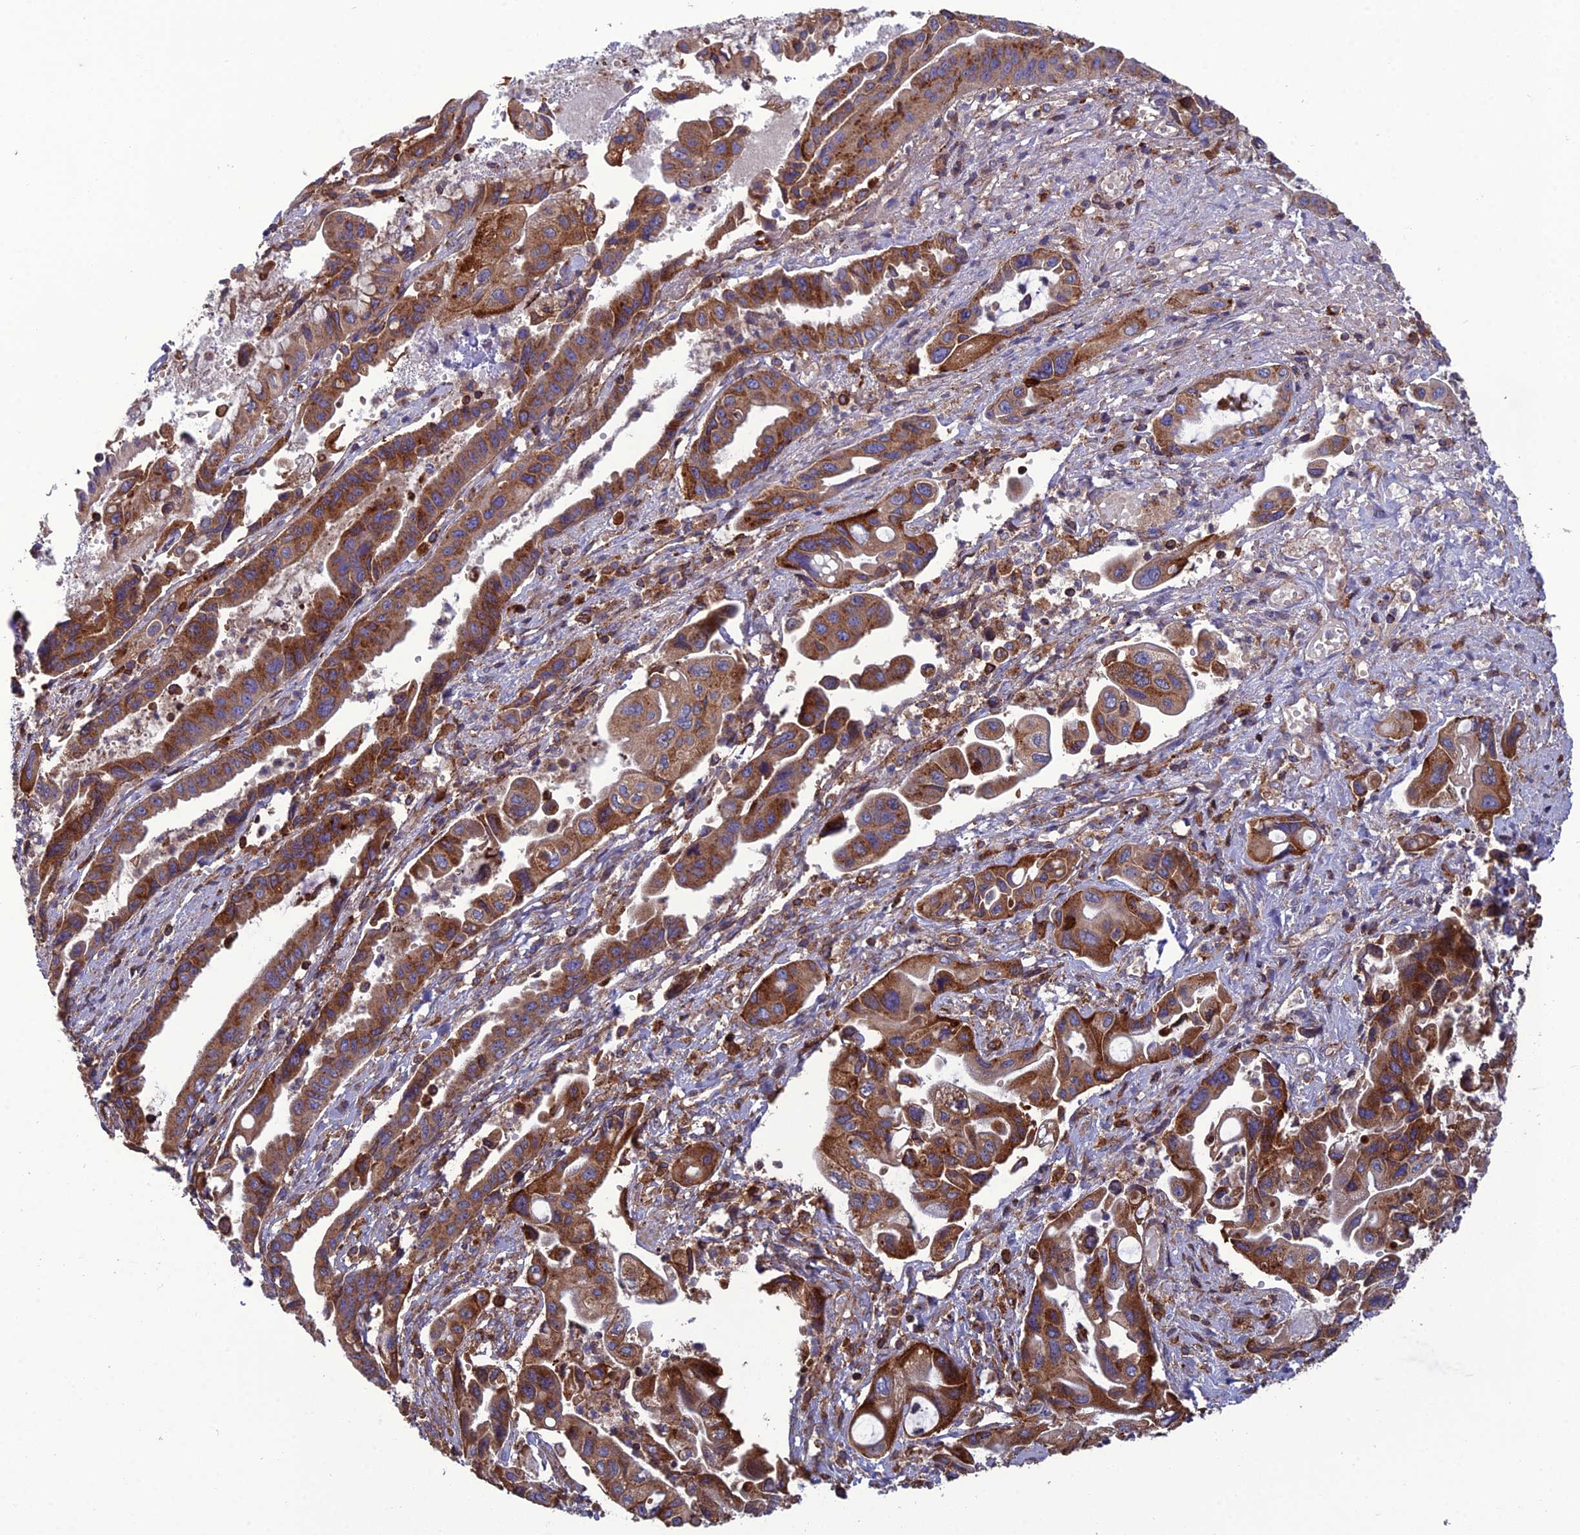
{"staining": {"intensity": "strong", "quantity": "25%-75%", "location": "cytoplasmic/membranous"}, "tissue": "pancreatic cancer", "cell_type": "Tumor cells", "image_type": "cancer", "snomed": [{"axis": "morphology", "description": "Adenocarcinoma, NOS"}, {"axis": "topography", "description": "Pancreas"}], "caption": "A brown stain shows strong cytoplasmic/membranous positivity of a protein in pancreatic cancer tumor cells.", "gene": "LNPEP", "patient": {"sex": "female", "age": 50}}